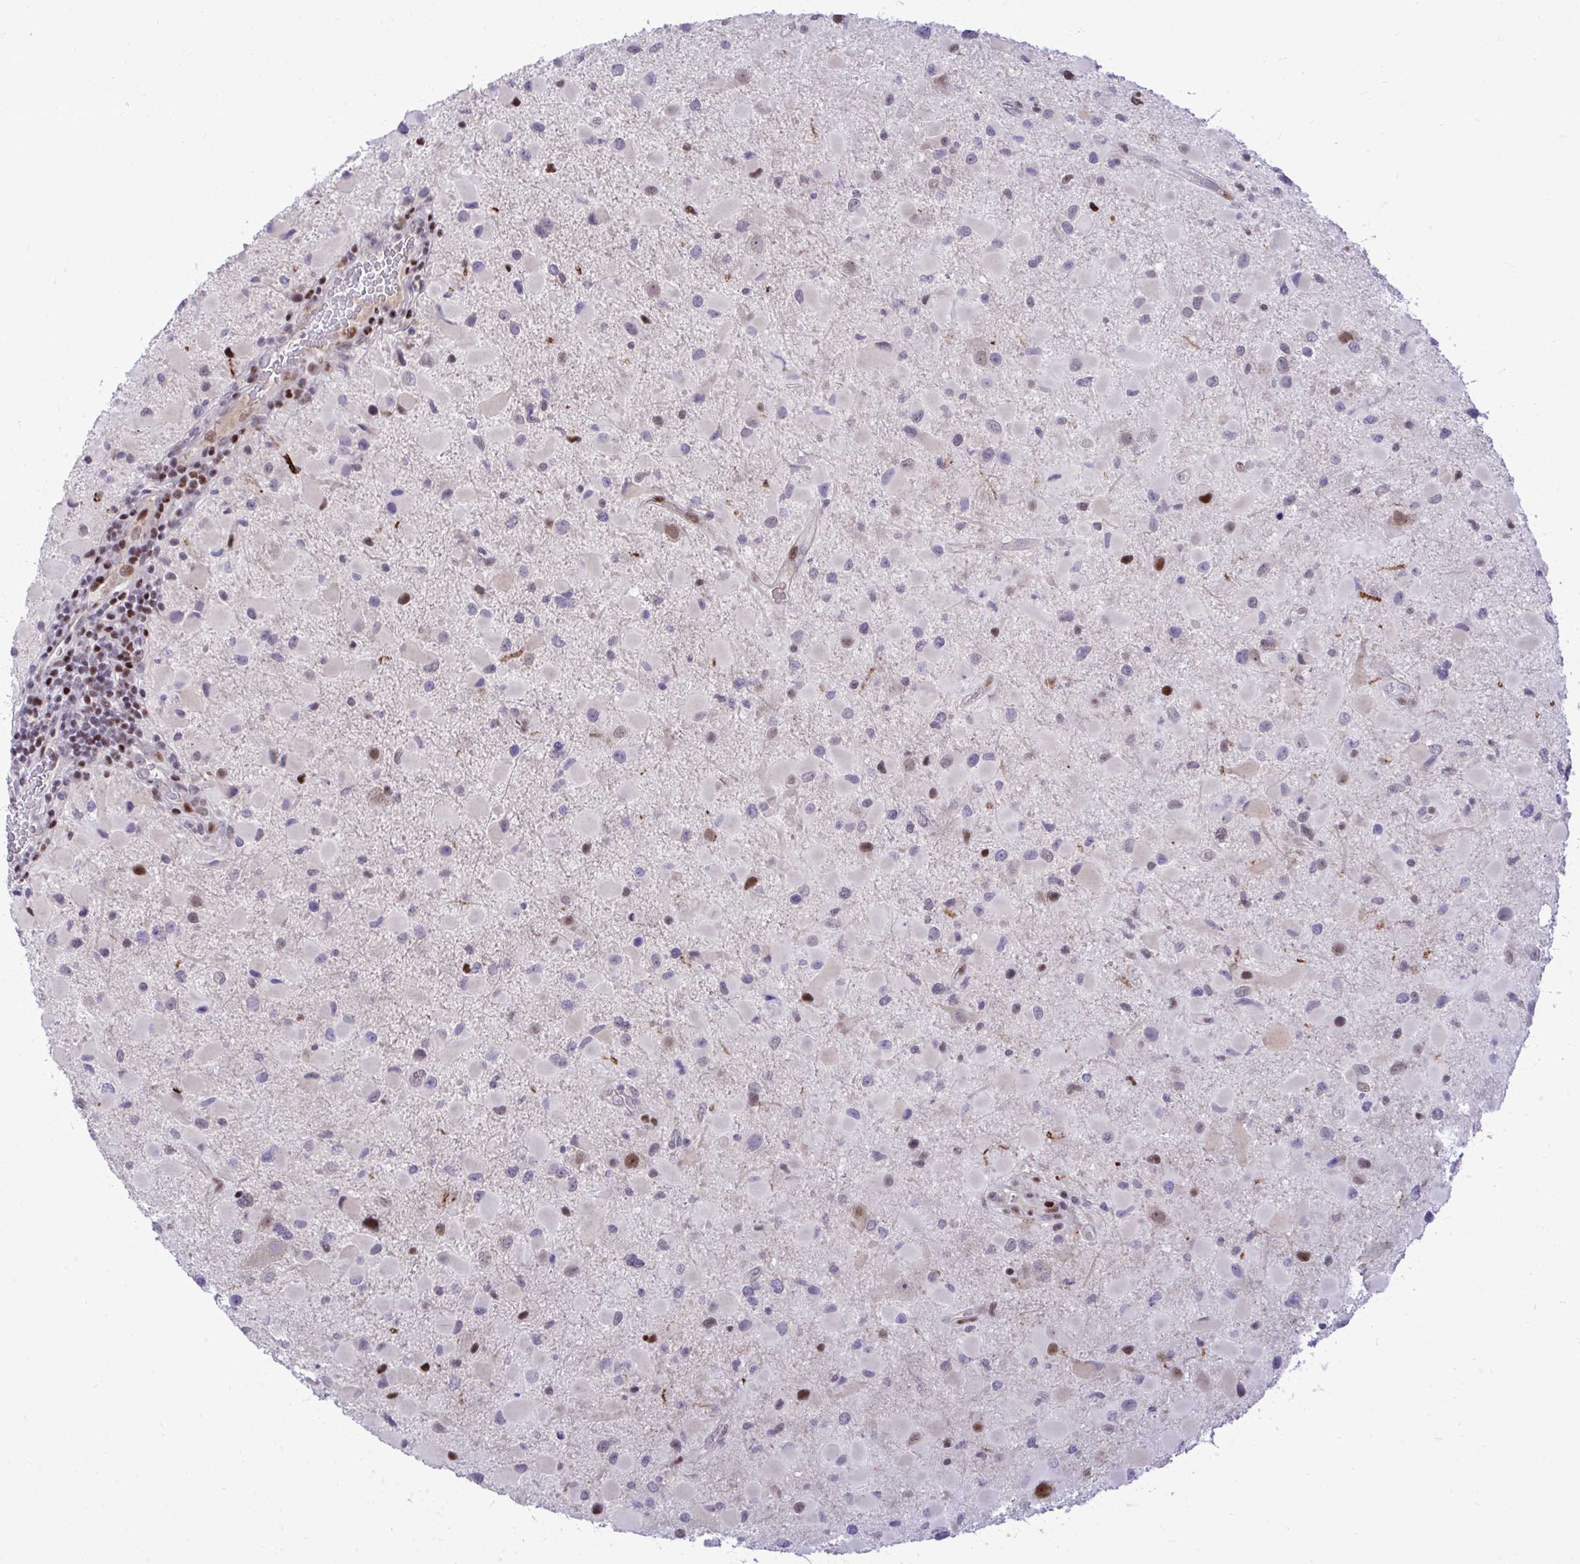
{"staining": {"intensity": "strong", "quantity": "<25%", "location": "nuclear"}, "tissue": "glioma", "cell_type": "Tumor cells", "image_type": "cancer", "snomed": [{"axis": "morphology", "description": "Glioma, malignant, Low grade"}, {"axis": "topography", "description": "Brain"}], "caption": "This photomicrograph reveals immunohistochemistry staining of low-grade glioma (malignant), with medium strong nuclear expression in approximately <25% of tumor cells.", "gene": "C14orf39", "patient": {"sex": "female", "age": 32}}